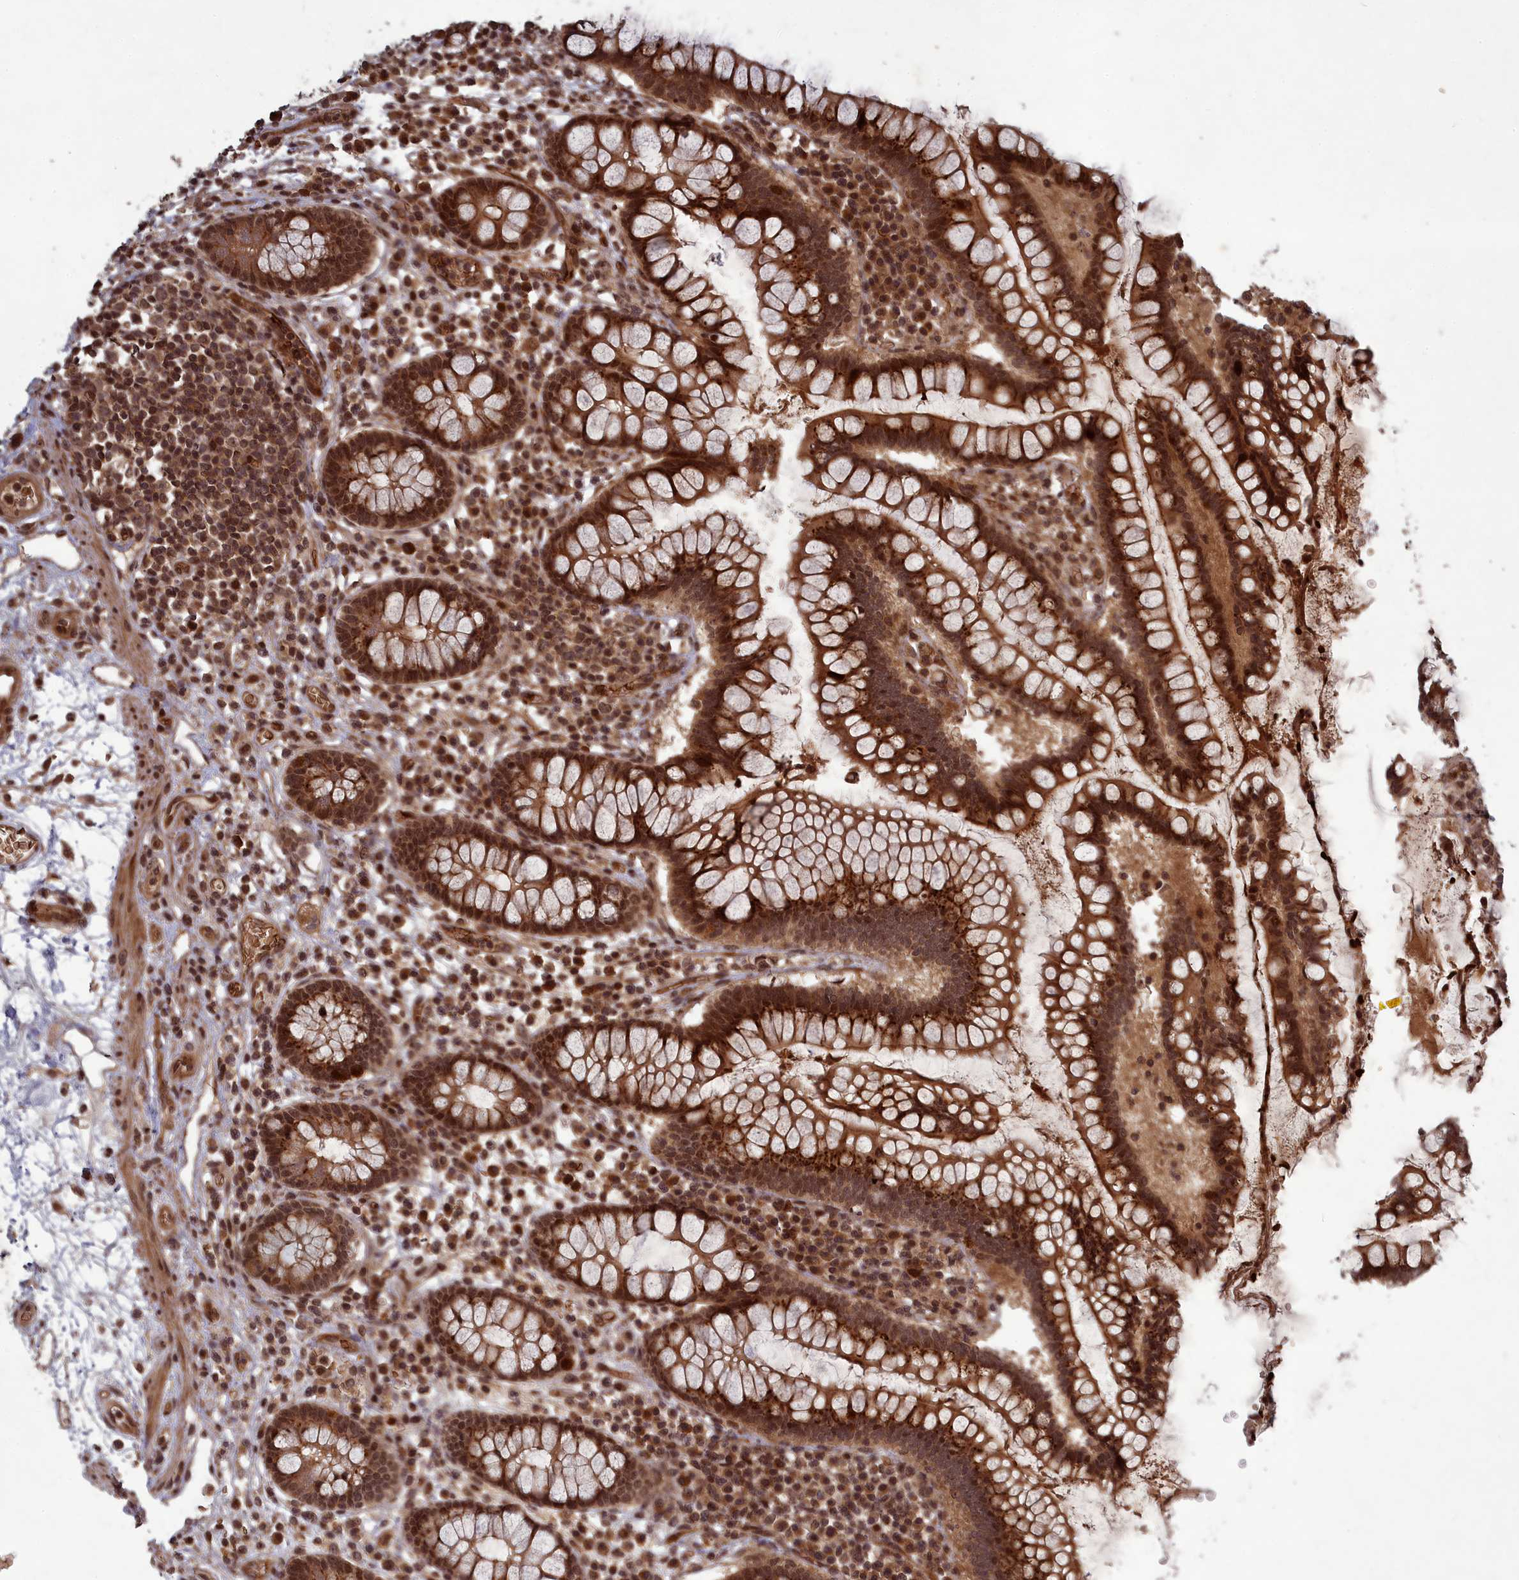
{"staining": {"intensity": "moderate", "quantity": ">75%", "location": "cytoplasmic/membranous,nuclear"}, "tissue": "colon", "cell_type": "Endothelial cells", "image_type": "normal", "snomed": [{"axis": "morphology", "description": "Normal tissue, NOS"}, {"axis": "topography", "description": "Colon"}], "caption": "Benign colon was stained to show a protein in brown. There is medium levels of moderate cytoplasmic/membranous,nuclear staining in about >75% of endothelial cells. The protein of interest is stained brown, and the nuclei are stained in blue (DAB (3,3'-diaminobenzidine) IHC with brightfield microscopy, high magnification).", "gene": "SRMS", "patient": {"sex": "female", "age": 79}}